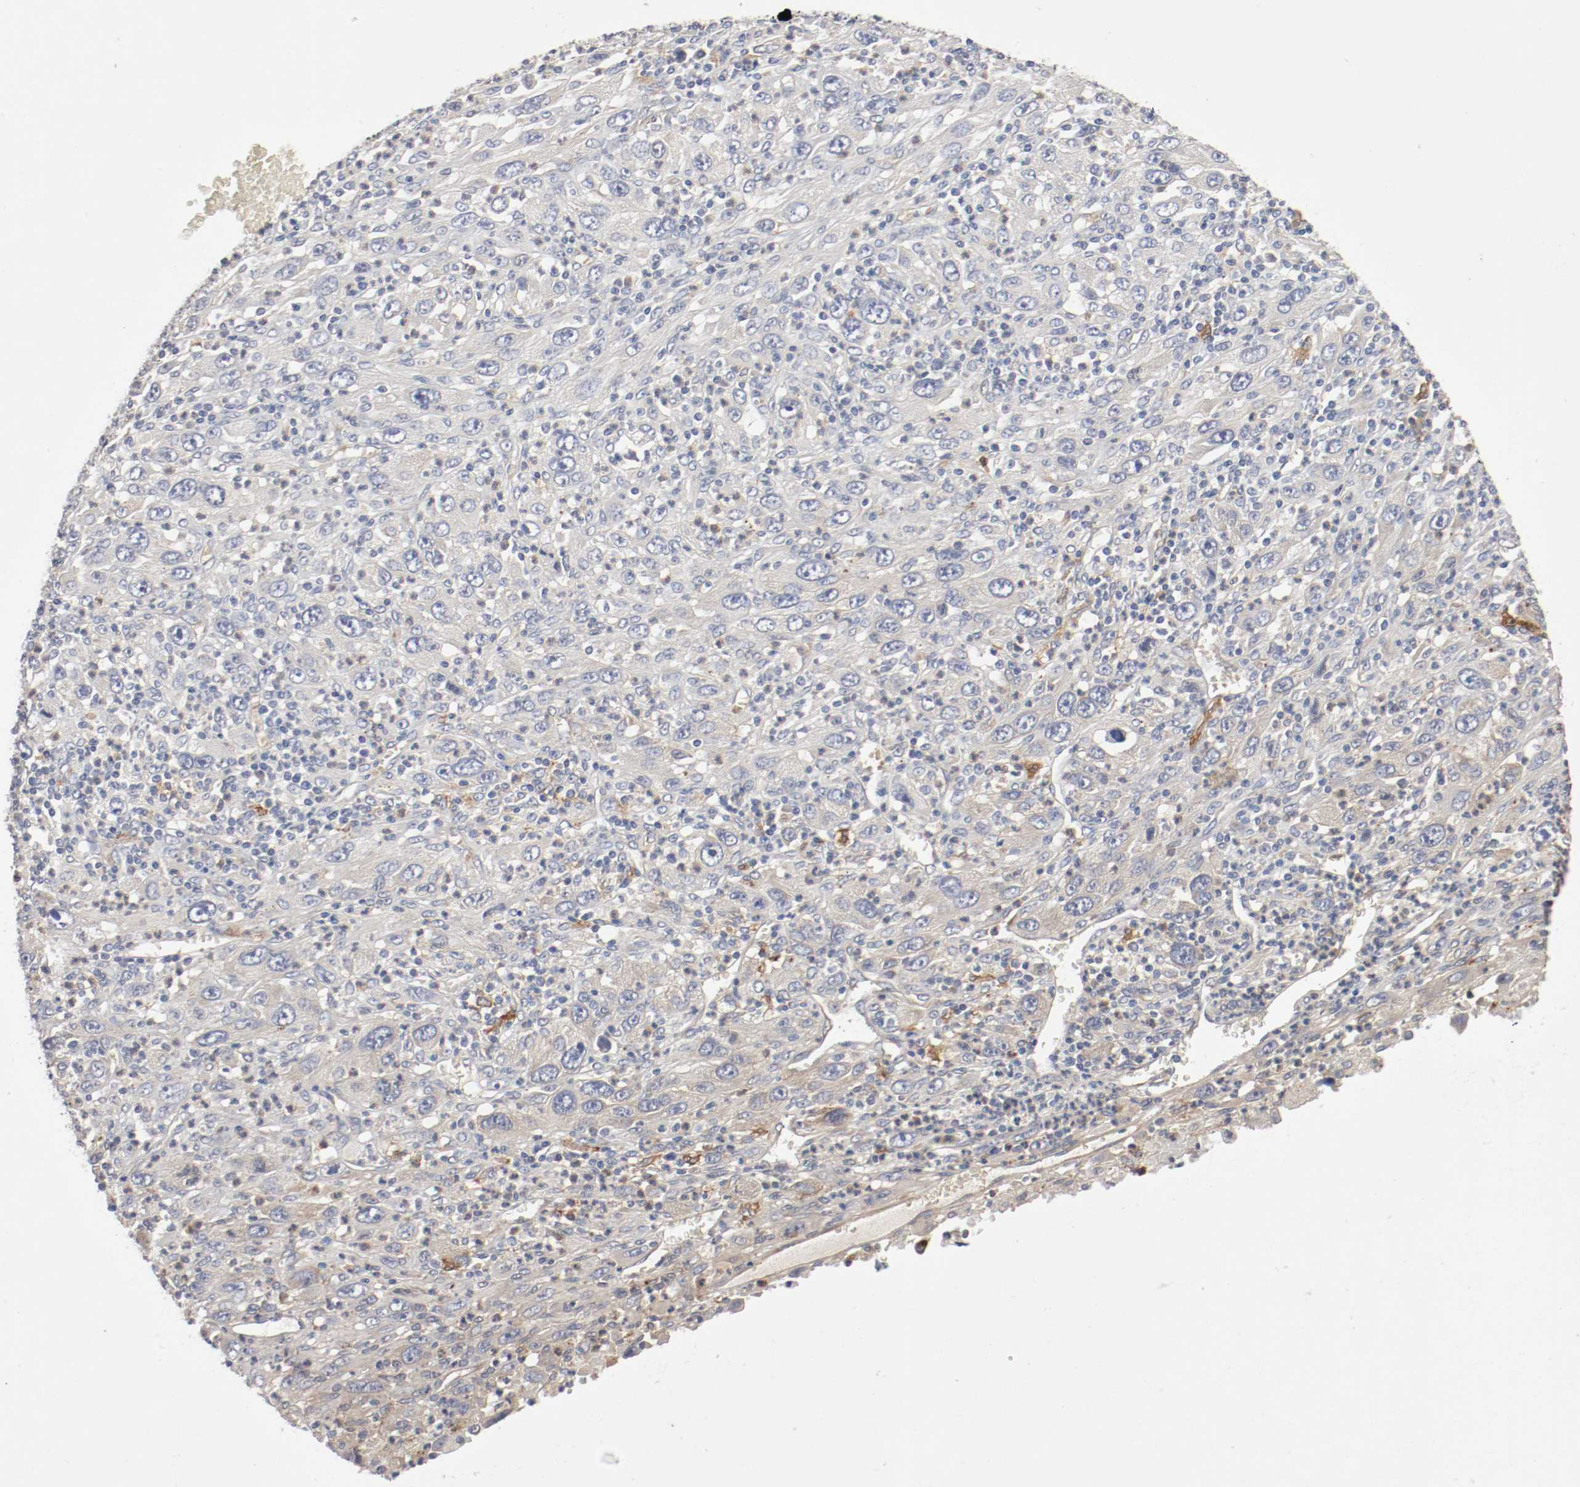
{"staining": {"intensity": "weak", "quantity": "<25%", "location": "cytoplasmic/membranous"}, "tissue": "melanoma", "cell_type": "Tumor cells", "image_type": "cancer", "snomed": [{"axis": "morphology", "description": "Malignant melanoma, Metastatic site"}, {"axis": "topography", "description": "Skin"}], "caption": "Immunohistochemistry histopathology image of malignant melanoma (metastatic site) stained for a protein (brown), which demonstrates no expression in tumor cells.", "gene": "REN", "patient": {"sex": "female", "age": 56}}